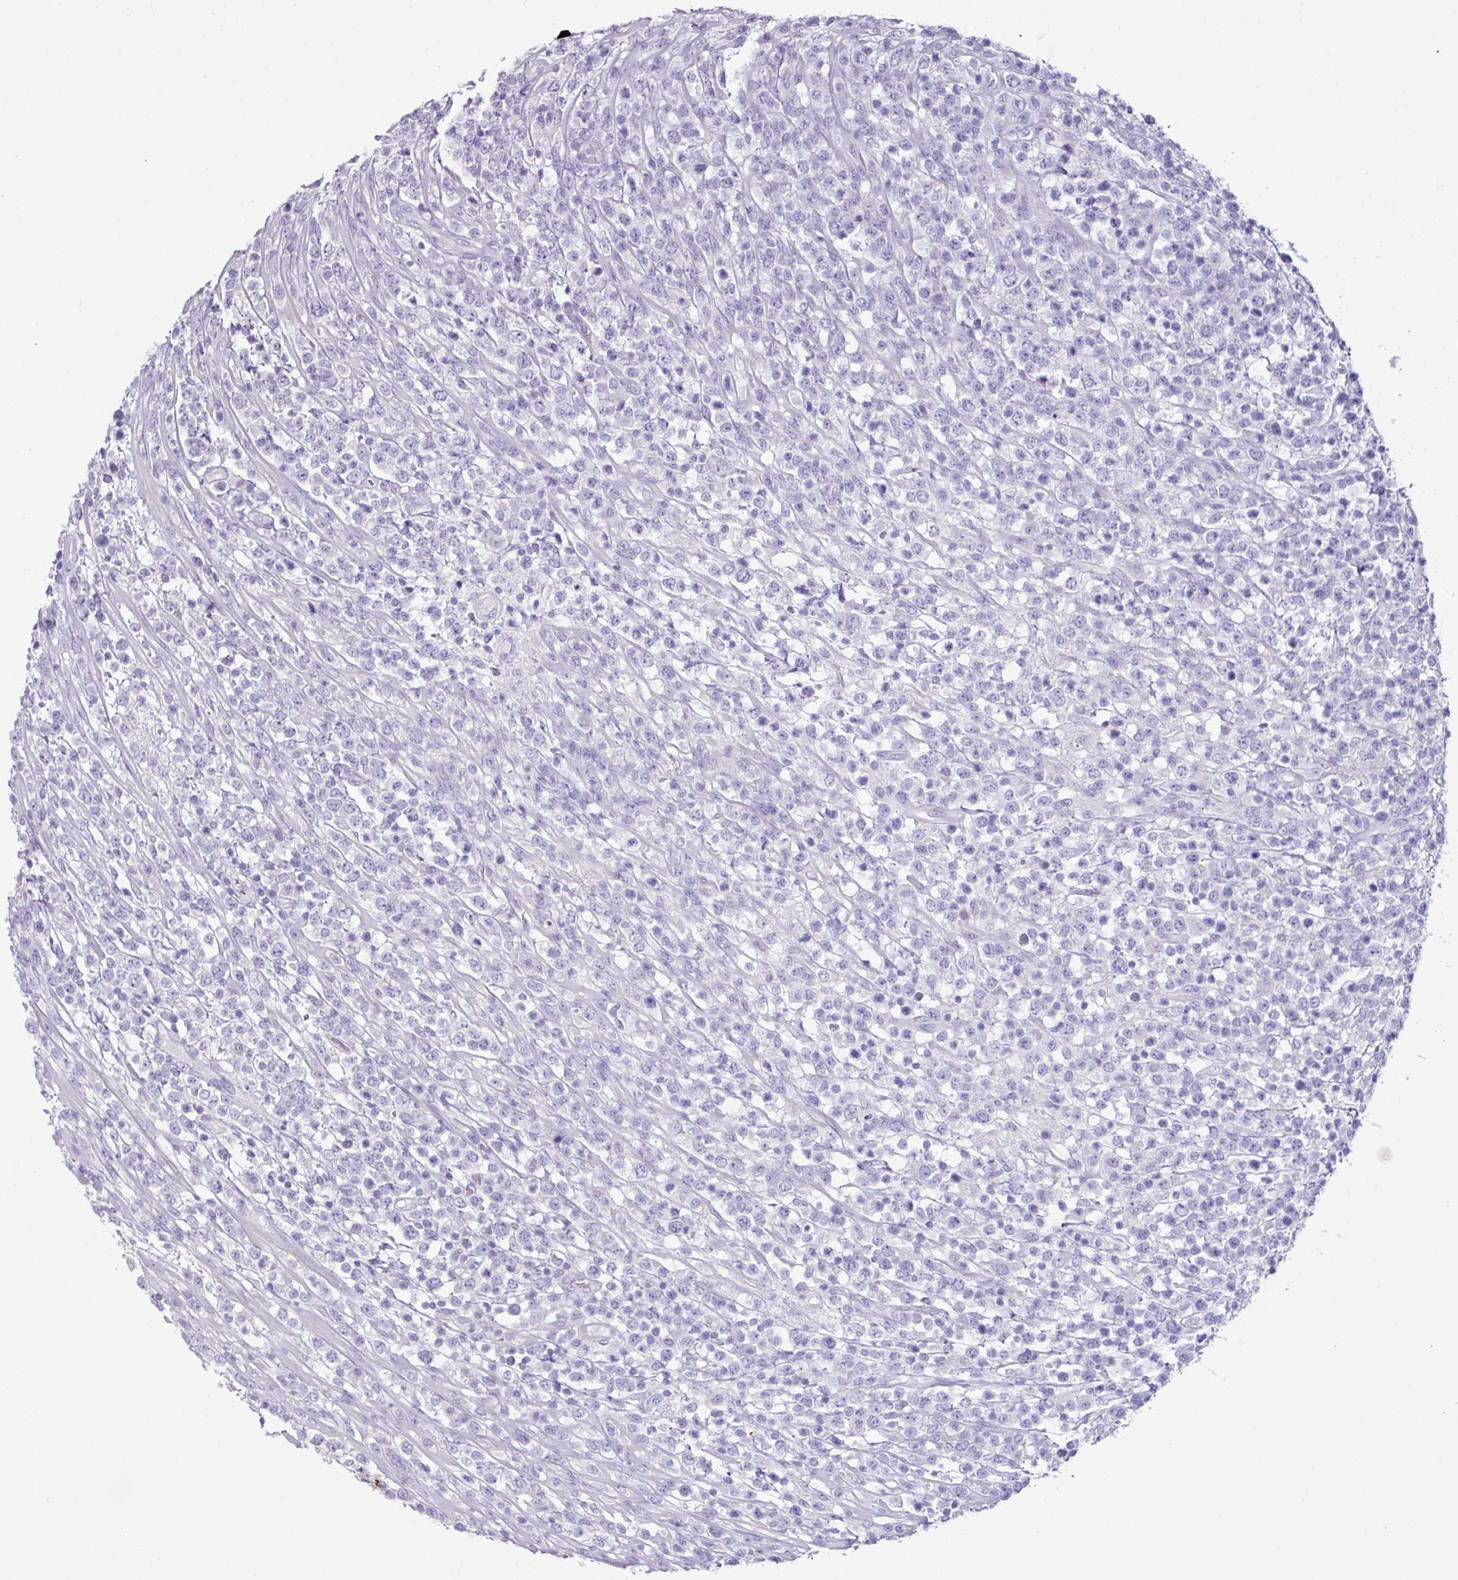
{"staining": {"intensity": "negative", "quantity": "none", "location": "none"}, "tissue": "lymphoma", "cell_type": "Tumor cells", "image_type": "cancer", "snomed": [{"axis": "morphology", "description": "Malignant lymphoma, non-Hodgkin's type, High grade"}, {"axis": "topography", "description": "Colon"}], "caption": "Immunohistochemical staining of human malignant lymphoma, non-Hodgkin's type (high-grade) displays no significant positivity in tumor cells.", "gene": "GLP2R", "patient": {"sex": "female", "age": 53}}